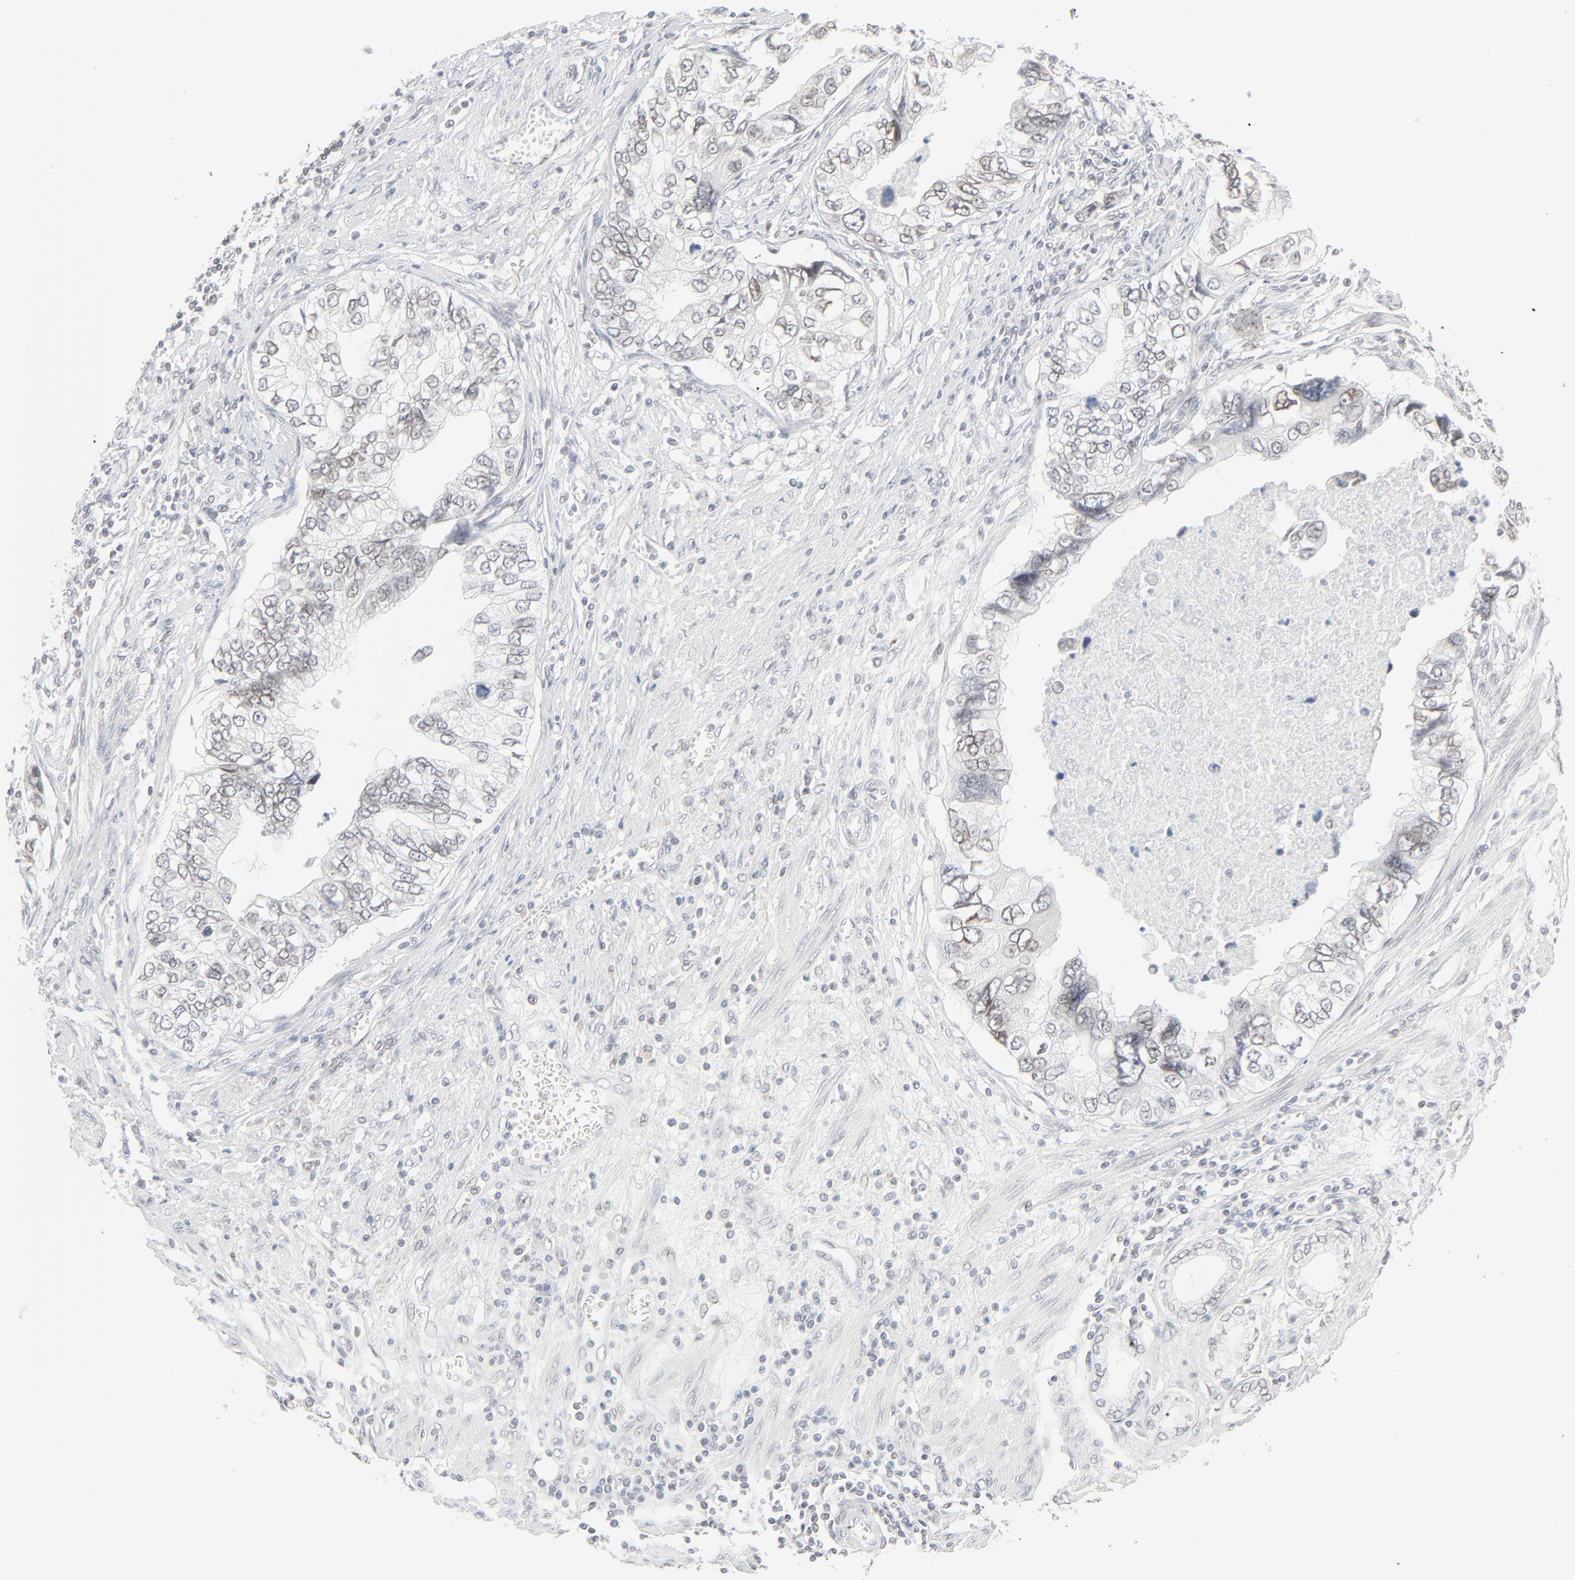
{"staining": {"intensity": "weak", "quantity": "<25%", "location": "cytoplasmic/membranous,nuclear"}, "tissue": "stomach cancer", "cell_type": "Tumor cells", "image_type": "cancer", "snomed": [{"axis": "morphology", "description": "Adenocarcinoma, NOS"}, {"axis": "topography", "description": "Pancreas"}, {"axis": "topography", "description": "Stomach, upper"}], "caption": "High power microscopy image of an IHC histopathology image of adenocarcinoma (stomach), revealing no significant expression in tumor cells.", "gene": "MAD1L1", "patient": {"sex": "male", "age": 77}}